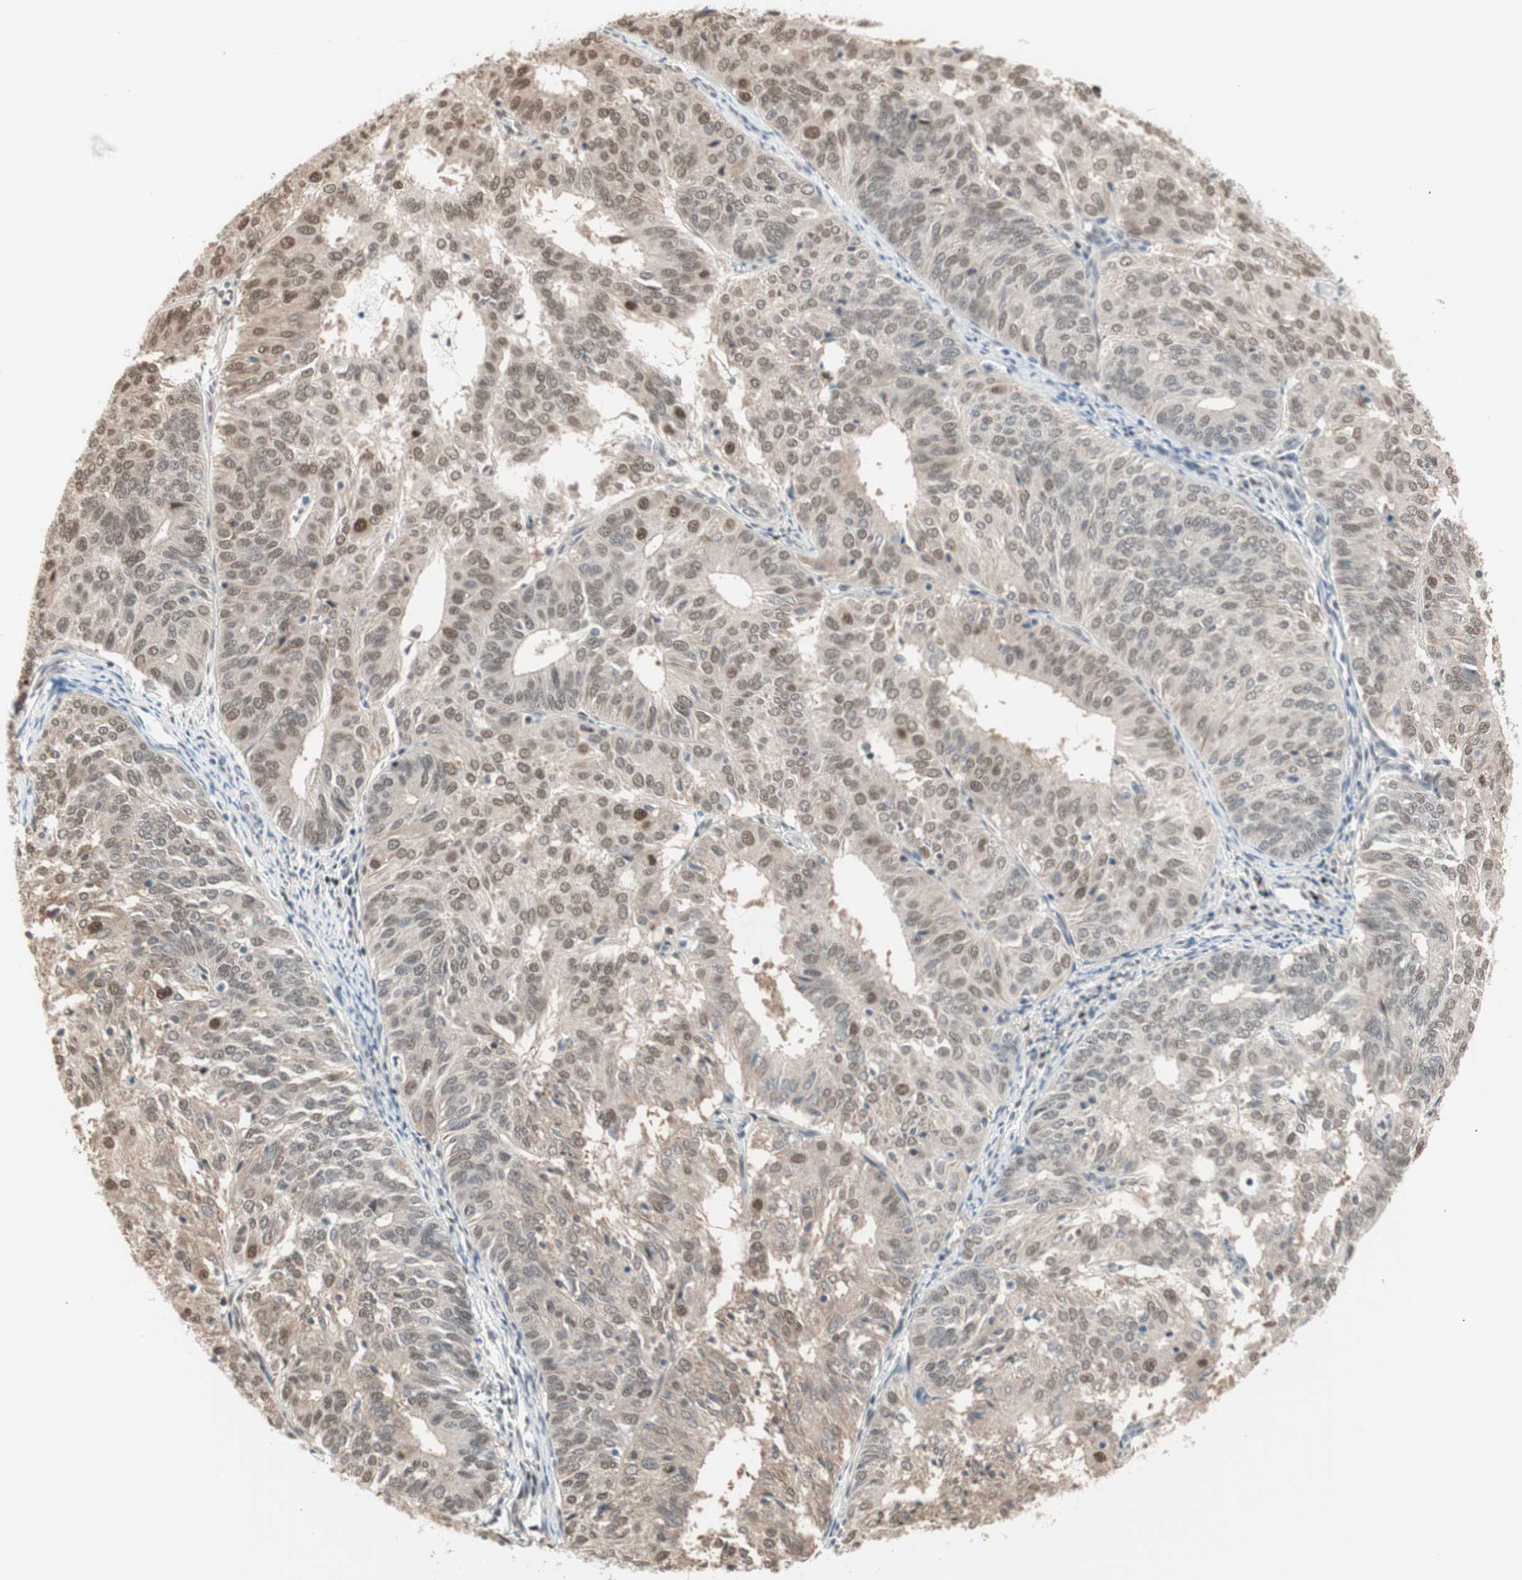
{"staining": {"intensity": "moderate", "quantity": "<25%", "location": "nuclear"}, "tissue": "endometrial cancer", "cell_type": "Tumor cells", "image_type": "cancer", "snomed": [{"axis": "morphology", "description": "Adenocarcinoma, NOS"}, {"axis": "topography", "description": "Uterus"}], "caption": "Immunohistochemical staining of endometrial adenocarcinoma reveals low levels of moderate nuclear expression in approximately <25% of tumor cells.", "gene": "LONP2", "patient": {"sex": "female", "age": 60}}